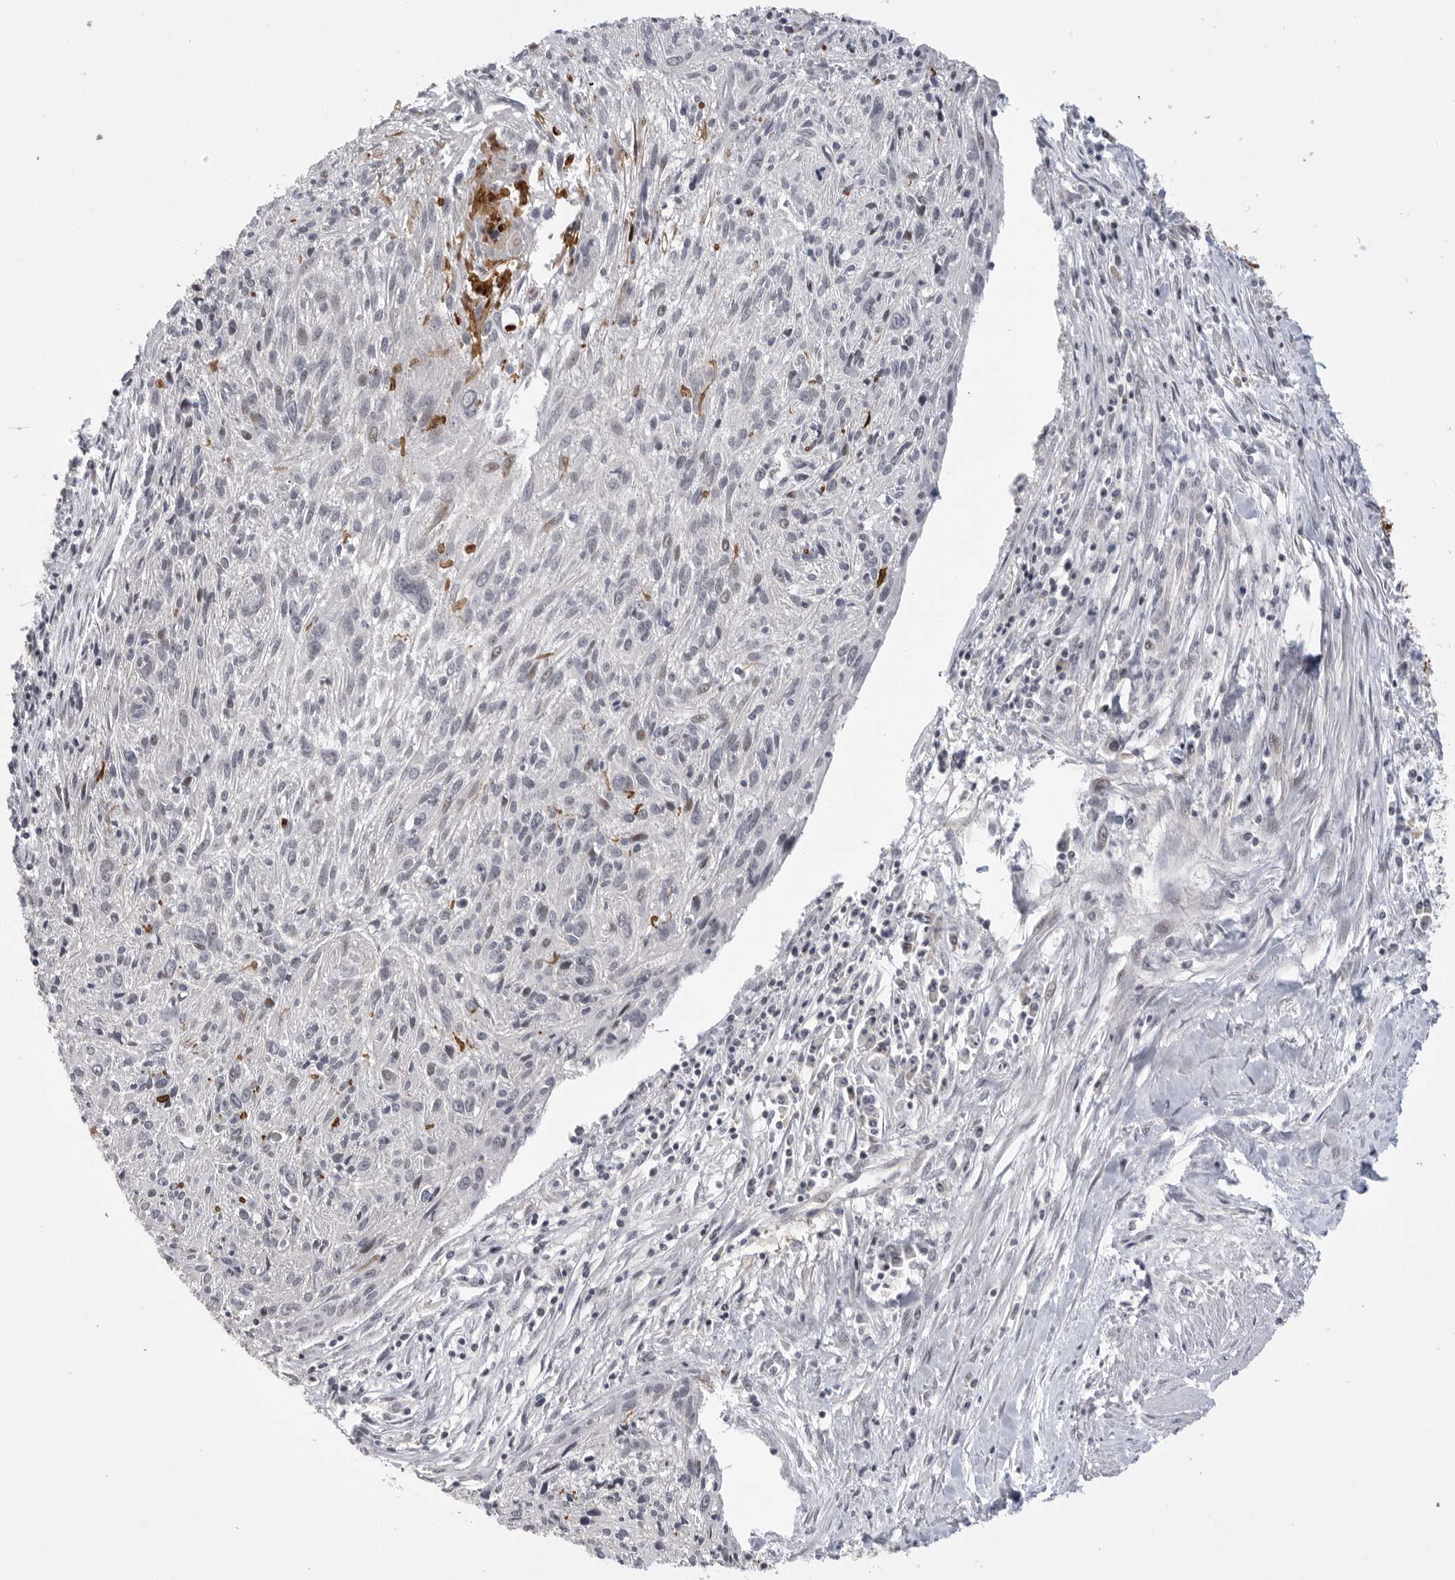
{"staining": {"intensity": "negative", "quantity": "none", "location": "none"}, "tissue": "cervical cancer", "cell_type": "Tumor cells", "image_type": "cancer", "snomed": [{"axis": "morphology", "description": "Squamous cell carcinoma, NOS"}, {"axis": "topography", "description": "Cervix"}], "caption": "Human squamous cell carcinoma (cervical) stained for a protein using IHC exhibits no staining in tumor cells.", "gene": "FBXO43", "patient": {"sex": "female", "age": 51}}